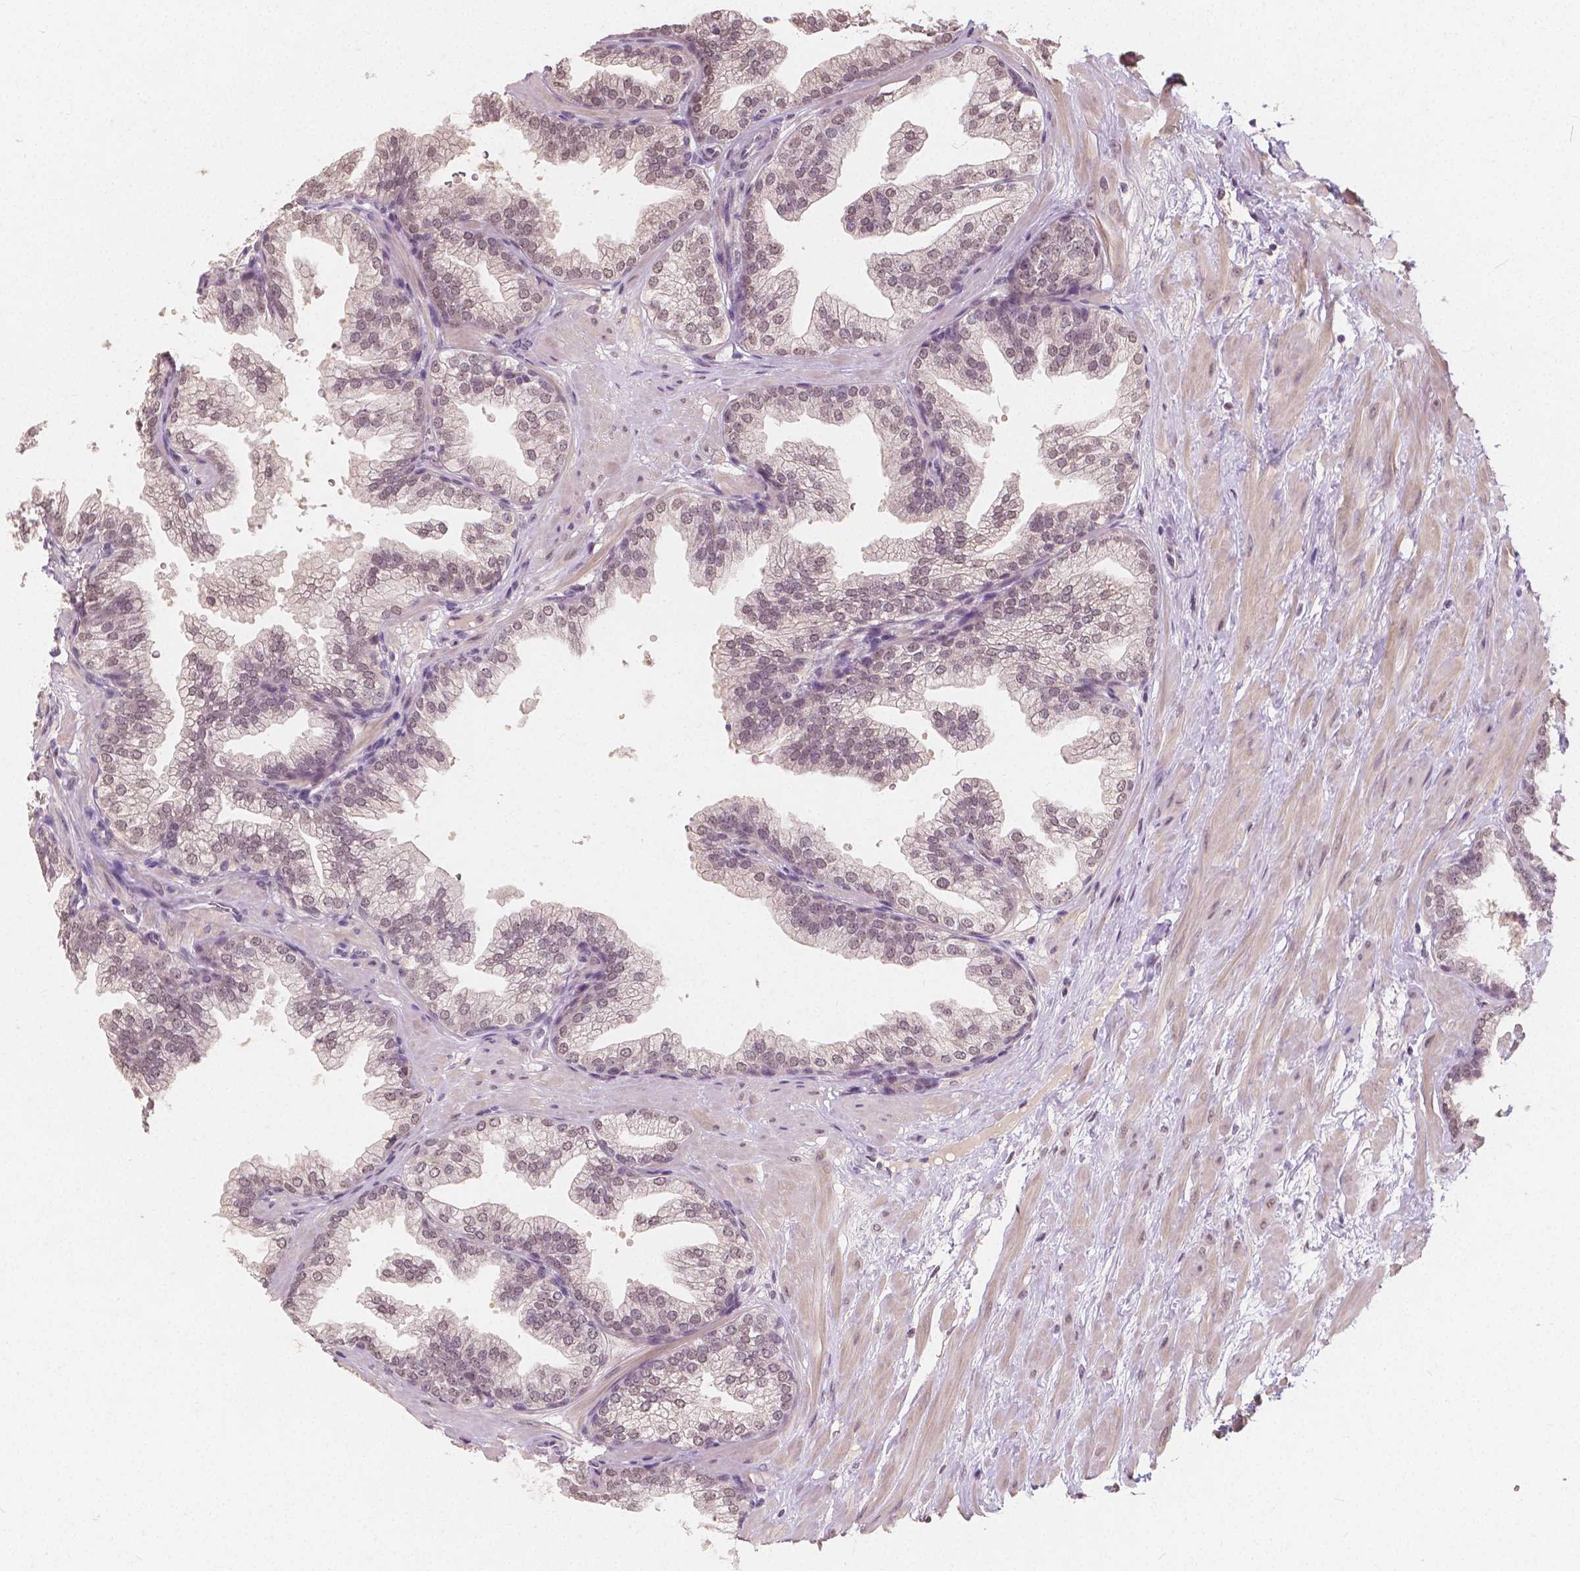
{"staining": {"intensity": "weak", "quantity": ">75%", "location": "nuclear"}, "tissue": "prostate", "cell_type": "Glandular cells", "image_type": "normal", "snomed": [{"axis": "morphology", "description": "Normal tissue, NOS"}, {"axis": "topography", "description": "Prostate"}], "caption": "Immunohistochemistry (DAB (3,3'-diaminobenzidine)) staining of normal human prostate reveals weak nuclear protein positivity in about >75% of glandular cells.", "gene": "NOLC1", "patient": {"sex": "male", "age": 37}}